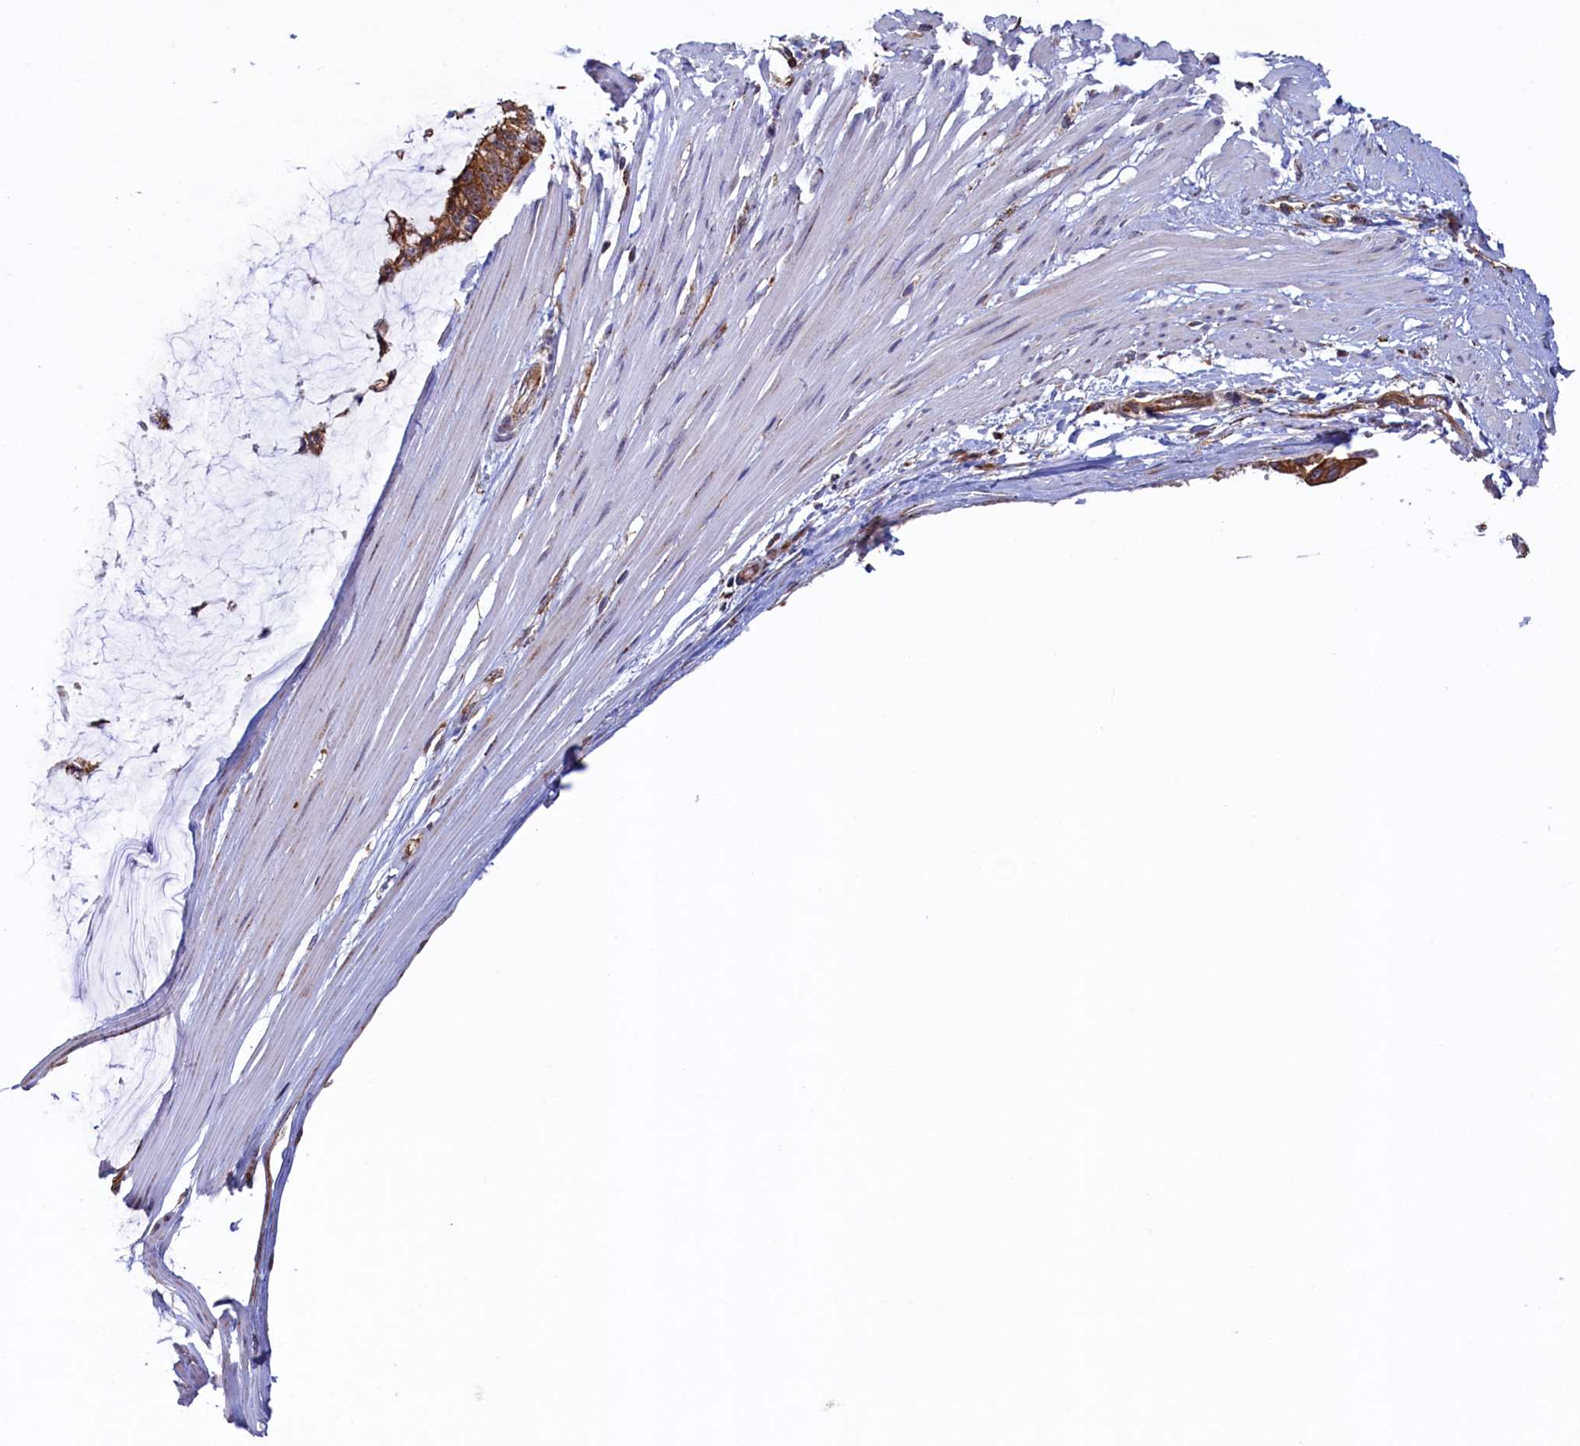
{"staining": {"intensity": "moderate", "quantity": ">75%", "location": "cytoplasmic/membranous"}, "tissue": "ovarian cancer", "cell_type": "Tumor cells", "image_type": "cancer", "snomed": [{"axis": "morphology", "description": "Cystadenocarcinoma, mucinous, NOS"}, {"axis": "topography", "description": "Ovary"}], "caption": "Immunohistochemical staining of ovarian cancer (mucinous cystadenocarcinoma) exhibits medium levels of moderate cytoplasmic/membranous protein expression in about >75% of tumor cells.", "gene": "UBE3B", "patient": {"sex": "female", "age": 39}}